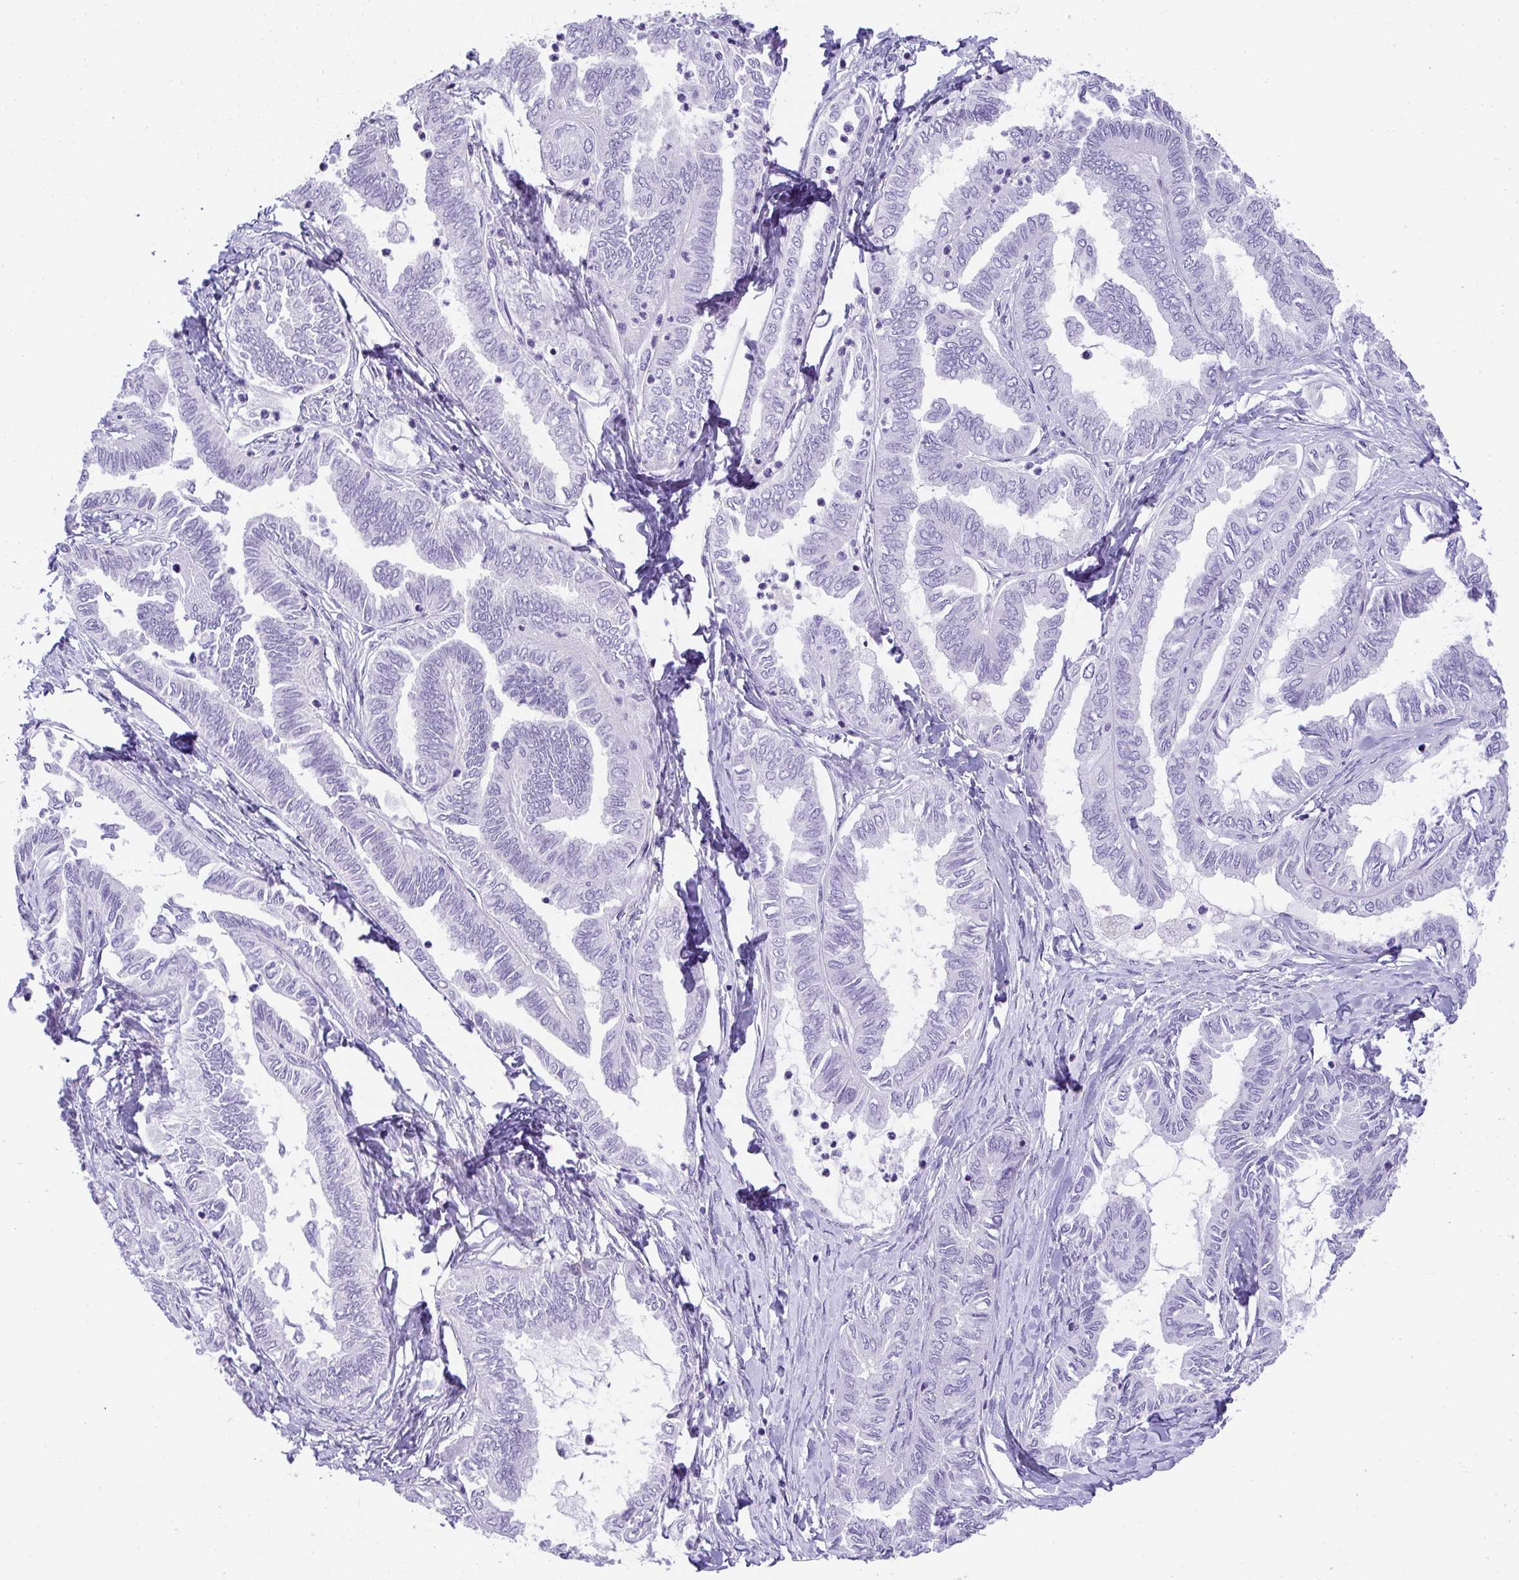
{"staining": {"intensity": "negative", "quantity": "none", "location": "none"}, "tissue": "ovarian cancer", "cell_type": "Tumor cells", "image_type": "cancer", "snomed": [{"axis": "morphology", "description": "Carcinoma, endometroid"}, {"axis": "topography", "description": "Ovary"}], "caption": "This micrograph is of ovarian cancer (endometroid carcinoma) stained with IHC to label a protein in brown with the nuclei are counter-stained blue. There is no staining in tumor cells.", "gene": "PLPPR3", "patient": {"sex": "female", "age": 70}}